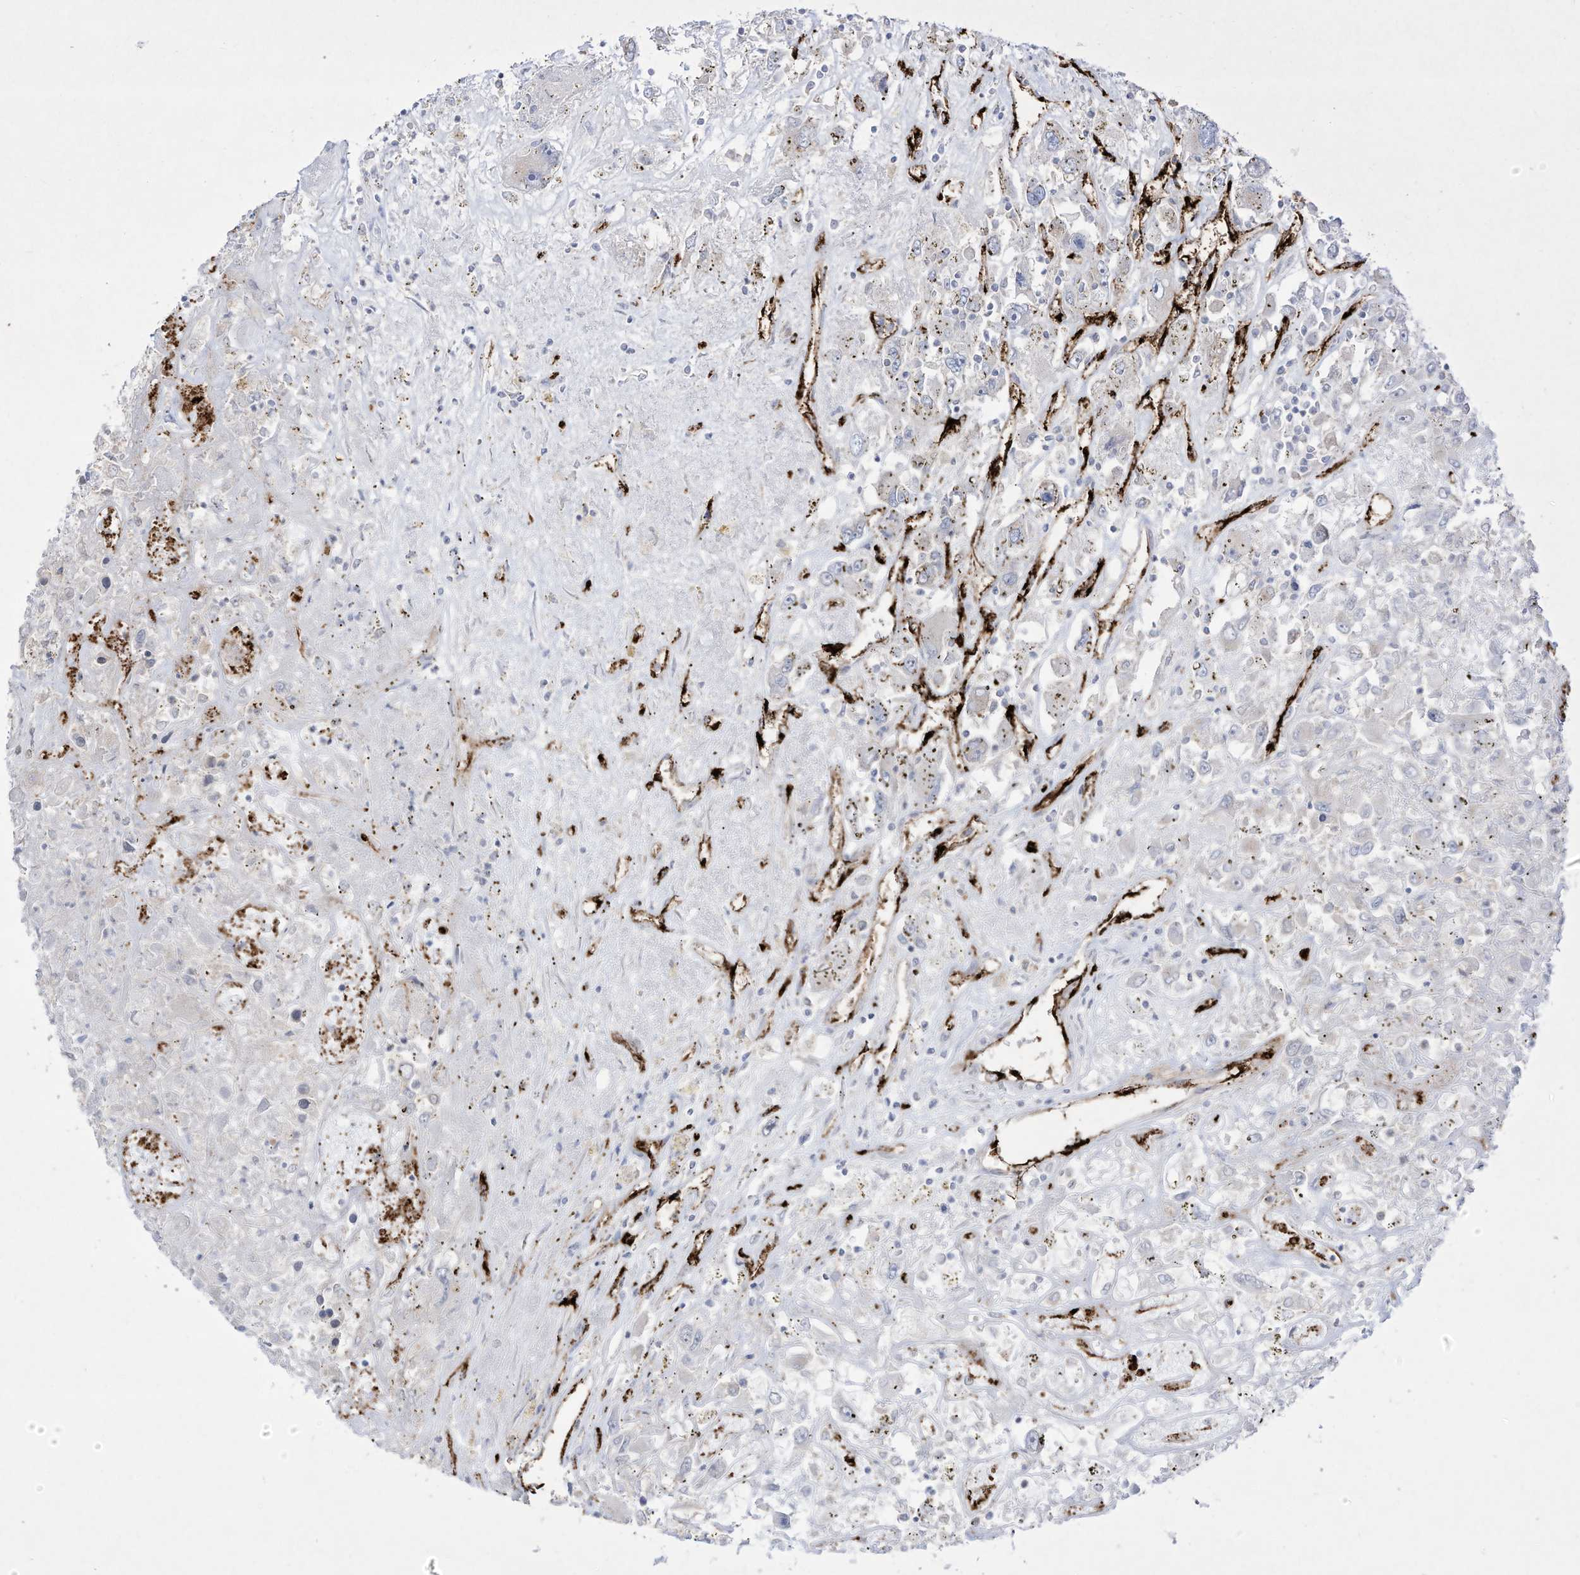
{"staining": {"intensity": "negative", "quantity": "none", "location": "none"}, "tissue": "renal cancer", "cell_type": "Tumor cells", "image_type": "cancer", "snomed": [{"axis": "morphology", "description": "Adenocarcinoma, NOS"}, {"axis": "topography", "description": "Kidney"}], "caption": "Tumor cells show no significant expression in renal cancer (adenocarcinoma).", "gene": "ZGRF1", "patient": {"sex": "female", "age": 52}}